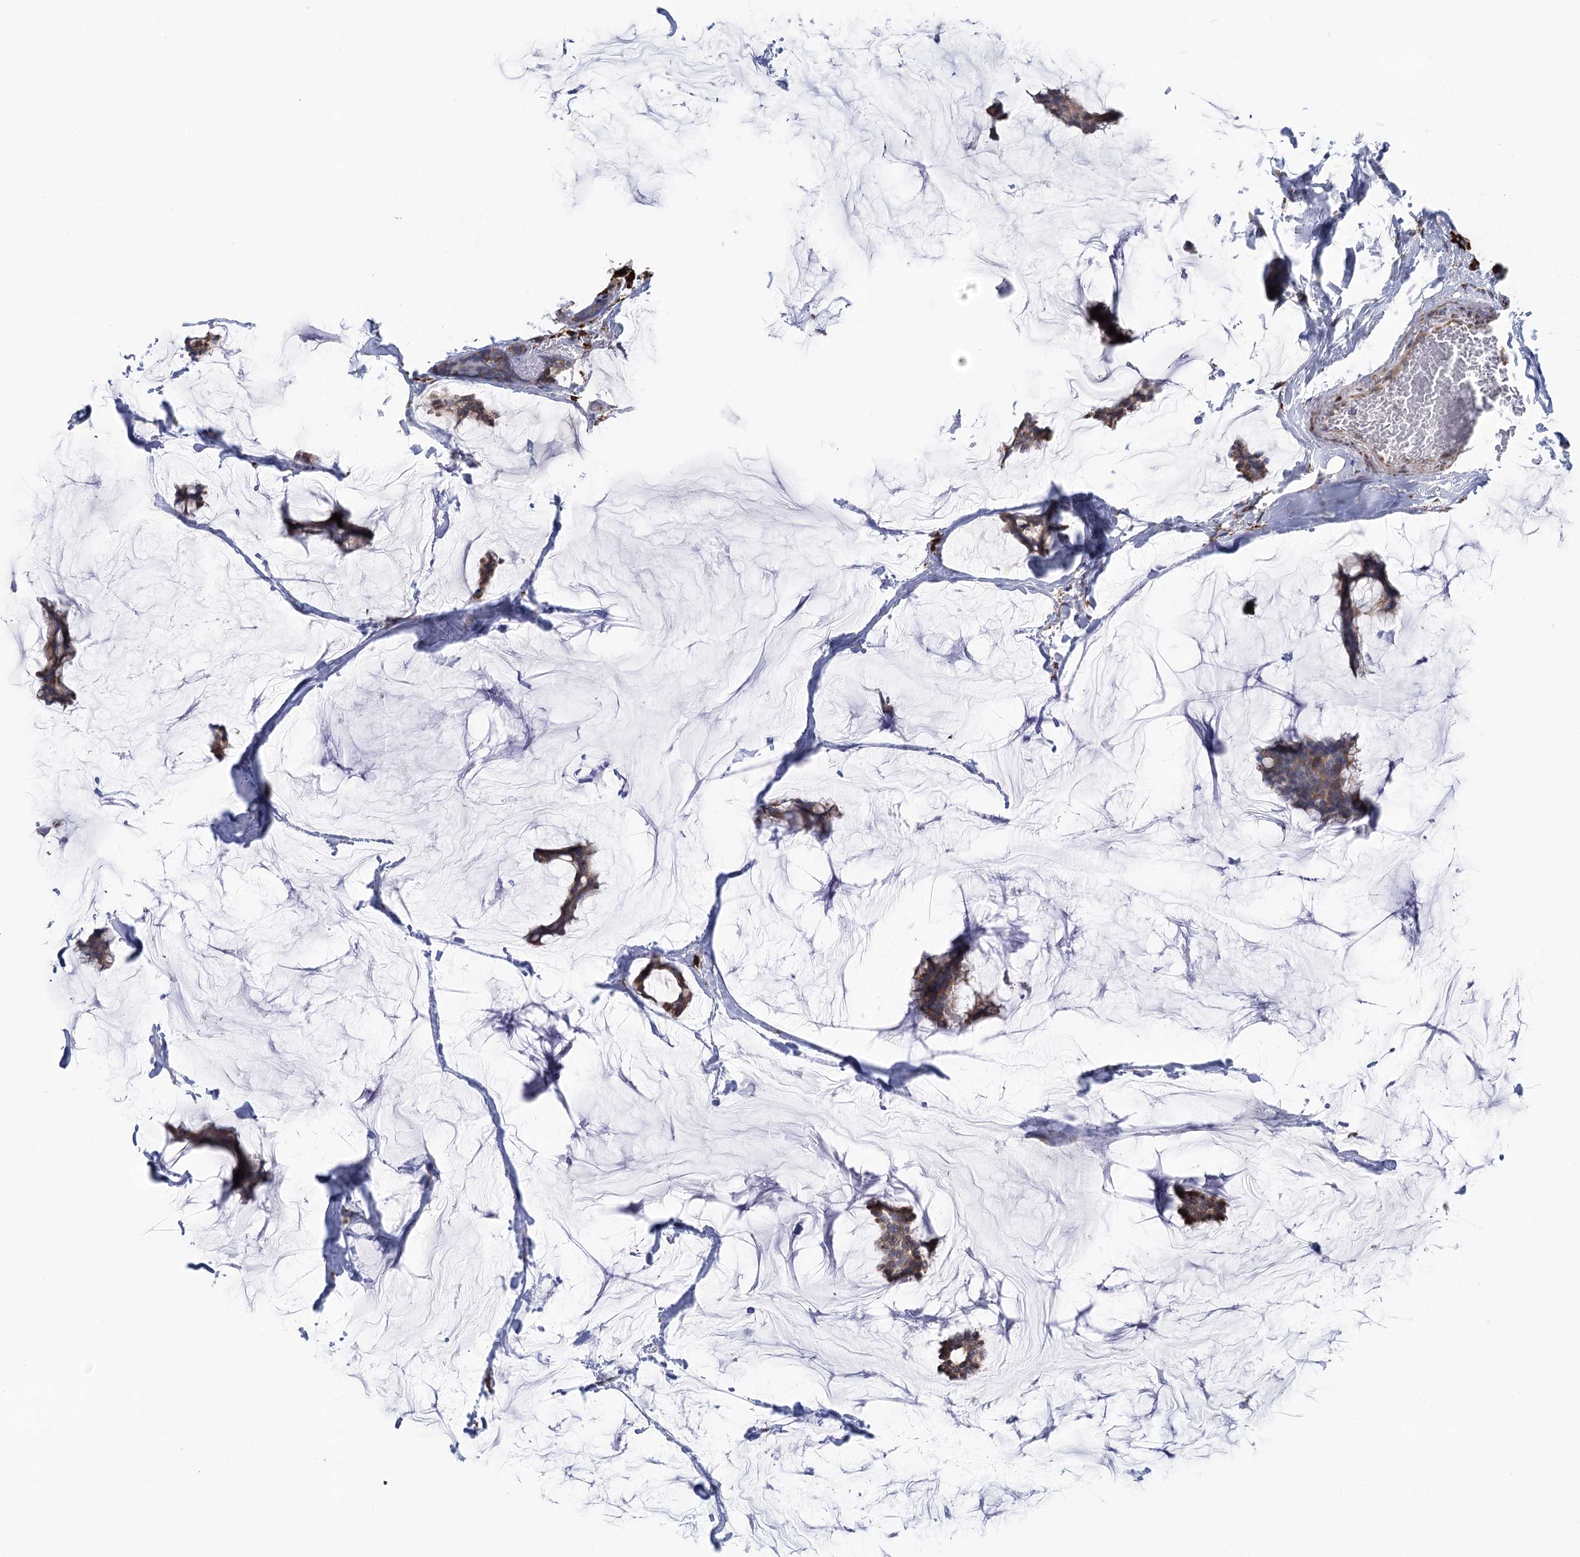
{"staining": {"intensity": "moderate", "quantity": "25%-75%", "location": "cytoplasmic/membranous"}, "tissue": "breast cancer", "cell_type": "Tumor cells", "image_type": "cancer", "snomed": [{"axis": "morphology", "description": "Duct carcinoma"}, {"axis": "topography", "description": "Breast"}], "caption": "There is medium levels of moderate cytoplasmic/membranous positivity in tumor cells of breast cancer, as demonstrated by immunohistochemical staining (brown color).", "gene": "METTL24", "patient": {"sex": "female", "age": 93}}